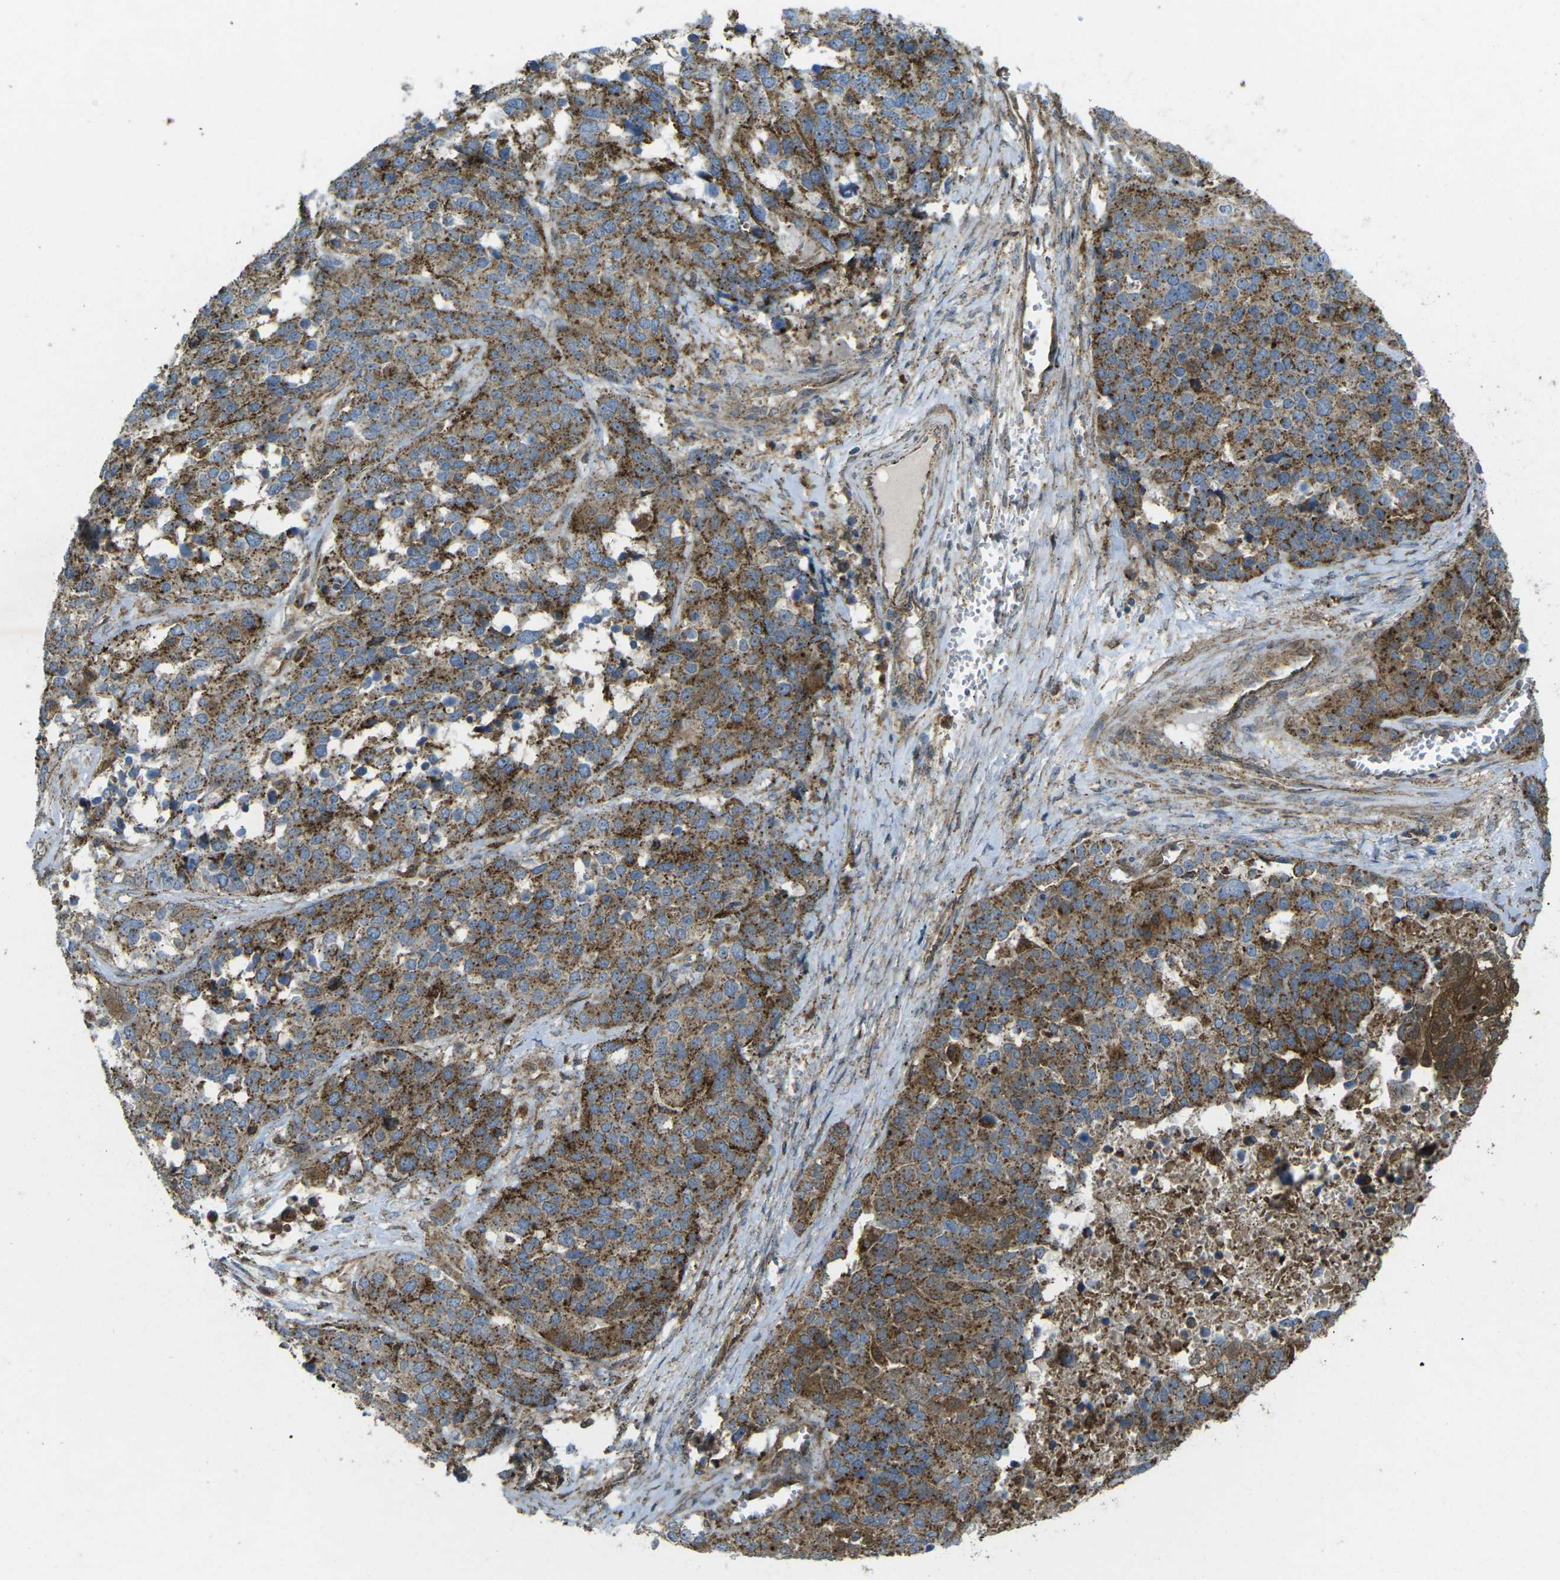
{"staining": {"intensity": "moderate", "quantity": ">75%", "location": "cytoplasmic/membranous"}, "tissue": "ovarian cancer", "cell_type": "Tumor cells", "image_type": "cancer", "snomed": [{"axis": "morphology", "description": "Cystadenocarcinoma, serous, NOS"}, {"axis": "topography", "description": "Ovary"}], "caption": "A medium amount of moderate cytoplasmic/membranous positivity is seen in about >75% of tumor cells in serous cystadenocarcinoma (ovarian) tissue.", "gene": "CHMP3", "patient": {"sex": "female", "age": 44}}